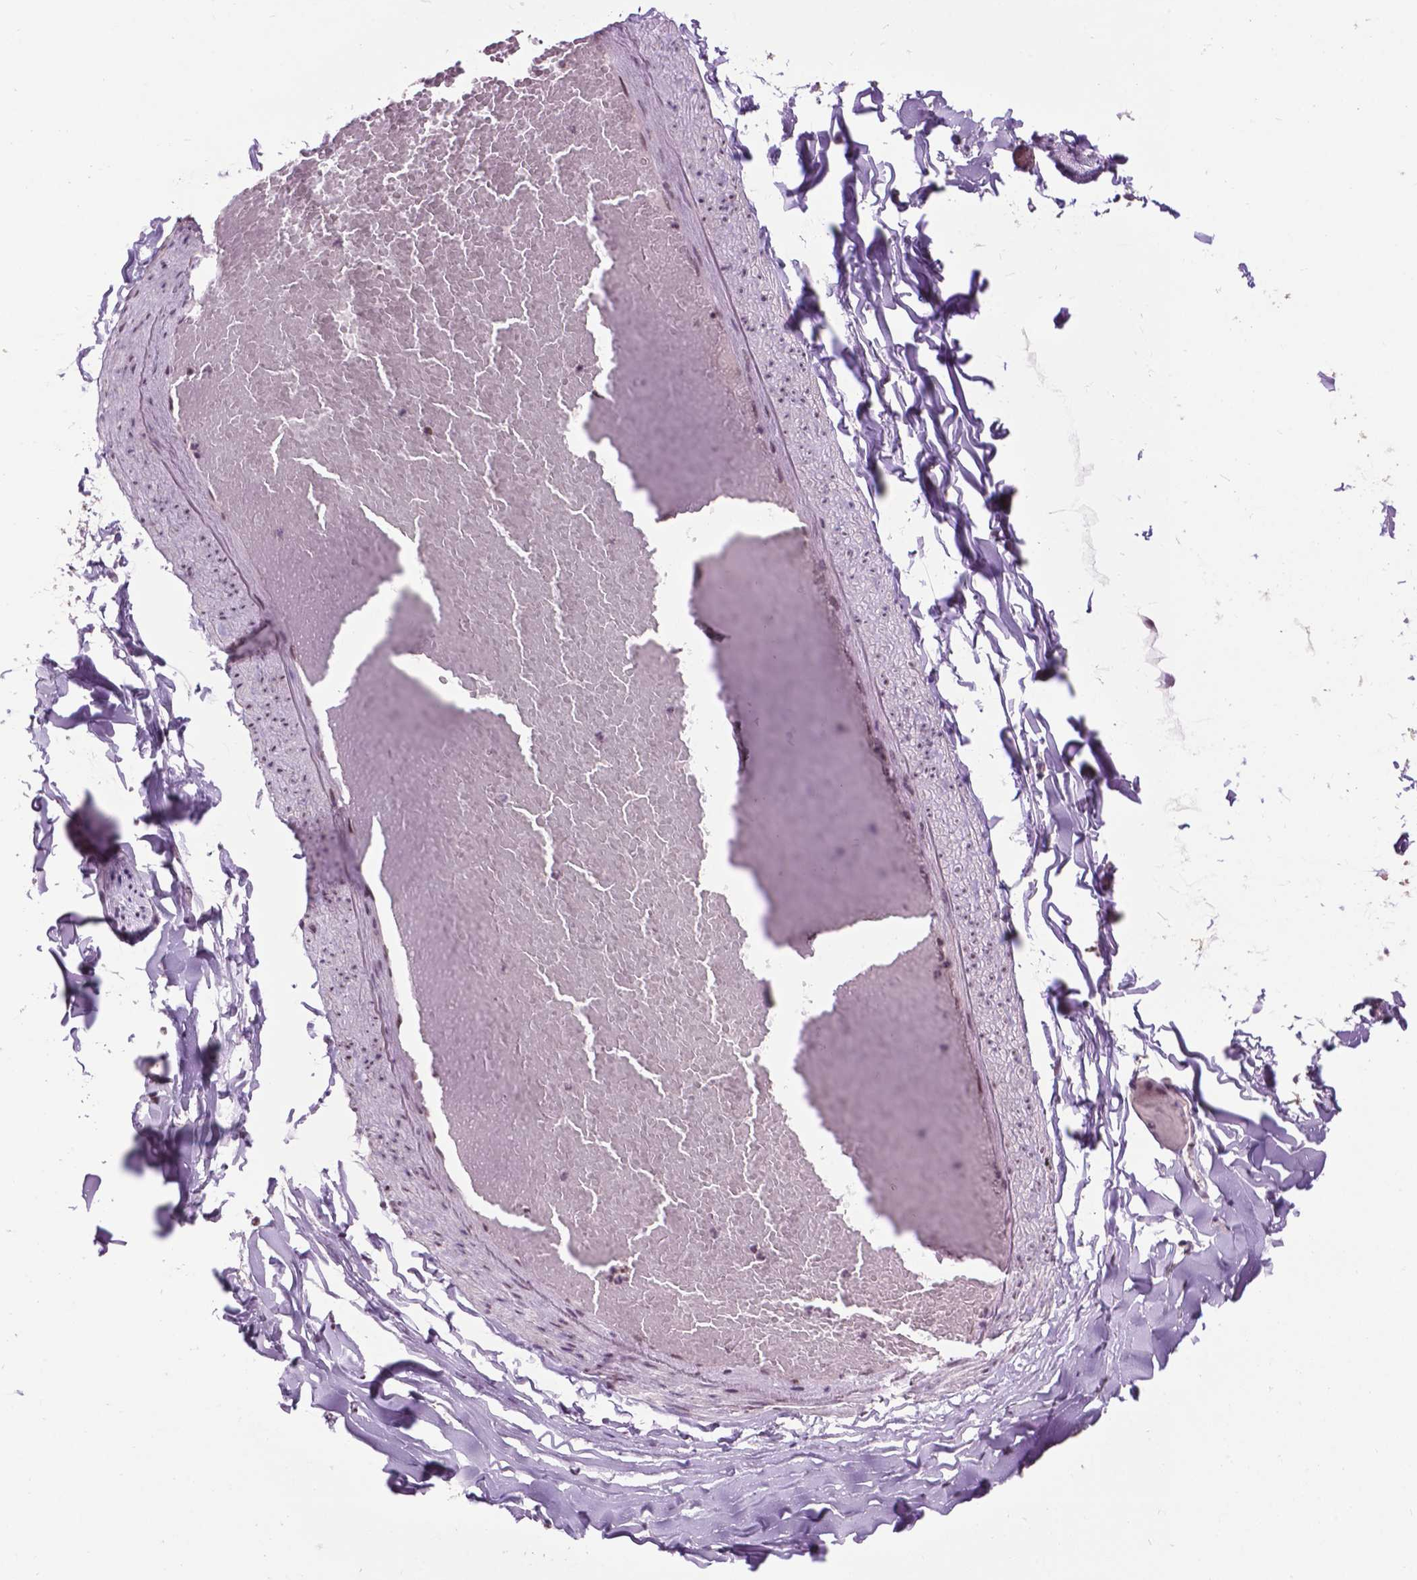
{"staining": {"intensity": "moderate", "quantity": "<25%", "location": "nuclear"}, "tissue": "soft tissue", "cell_type": "Fibroblasts", "image_type": "normal", "snomed": [{"axis": "morphology", "description": "Normal tissue, NOS"}, {"axis": "topography", "description": "Gallbladder"}, {"axis": "topography", "description": "Peripheral nerve tissue"}], "caption": "The micrograph reveals staining of normal soft tissue, revealing moderate nuclear protein expression (brown color) within fibroblasts. (Stains: DAB (3,3'-diaminobenzidine) in brown, nuclei in blue, Microscopy: brightfield microscopy at high magnification).", "gene": "EAF1", "patient": {"sex": "female", "age": 45}}